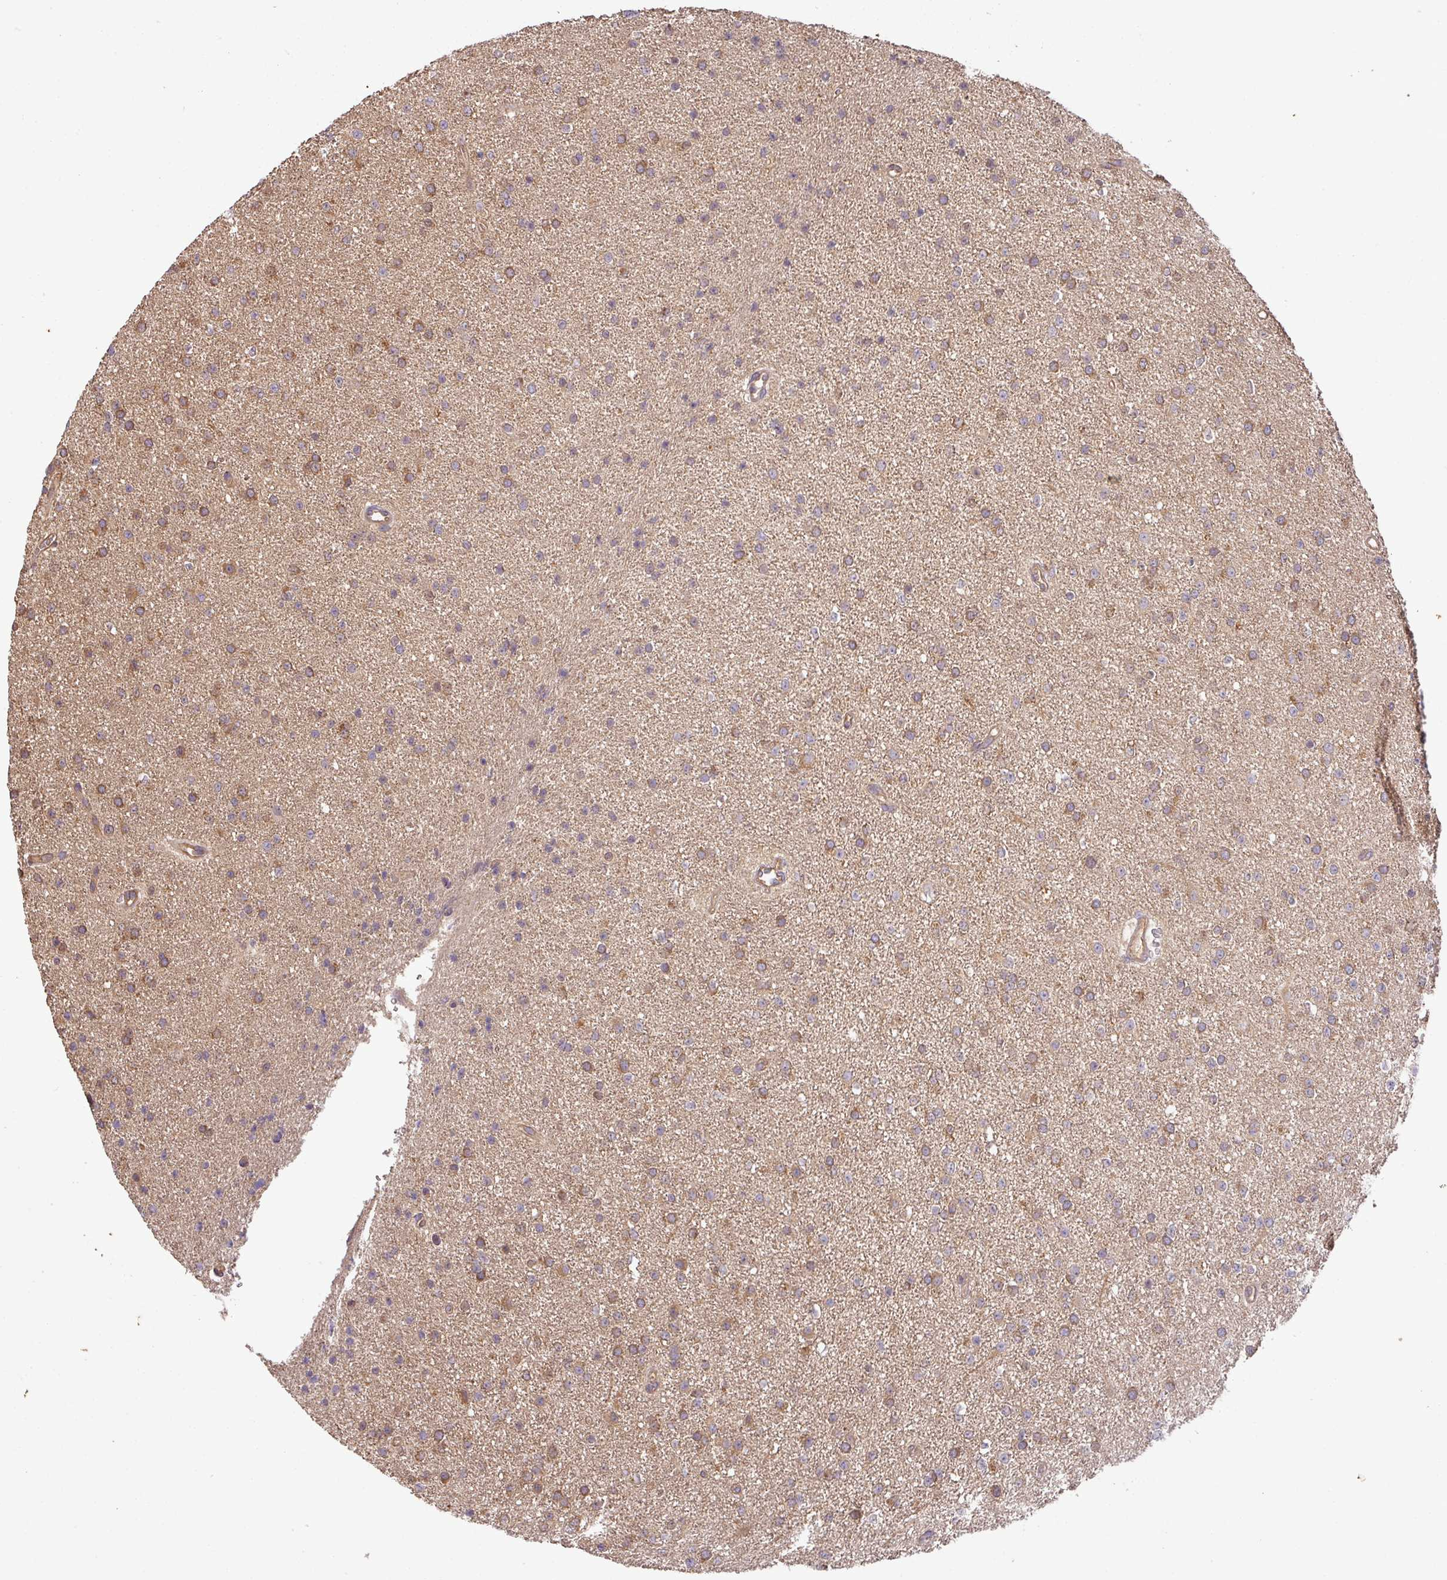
{"staining": {"intensity": "moderate", "quantity": "25%-75%", "location": "cytoplasmic/membranous"}, "tissue": "glioma", "cell_type": "Tumor cells", "image_type": "cancer", "snomed": [{"axis": "morphology", "description": "Glioma, malignant, Low grade"}, {"axis": "topography", "description": "Brain"}], "caption": "This is an image of immunohistochemistry staining of glioma, which shows moderate positivity in the cytoplasmic/membranous of tumor cells.", "gene": "GSPT1", "patient": {"sex": "female", "age": 34}}